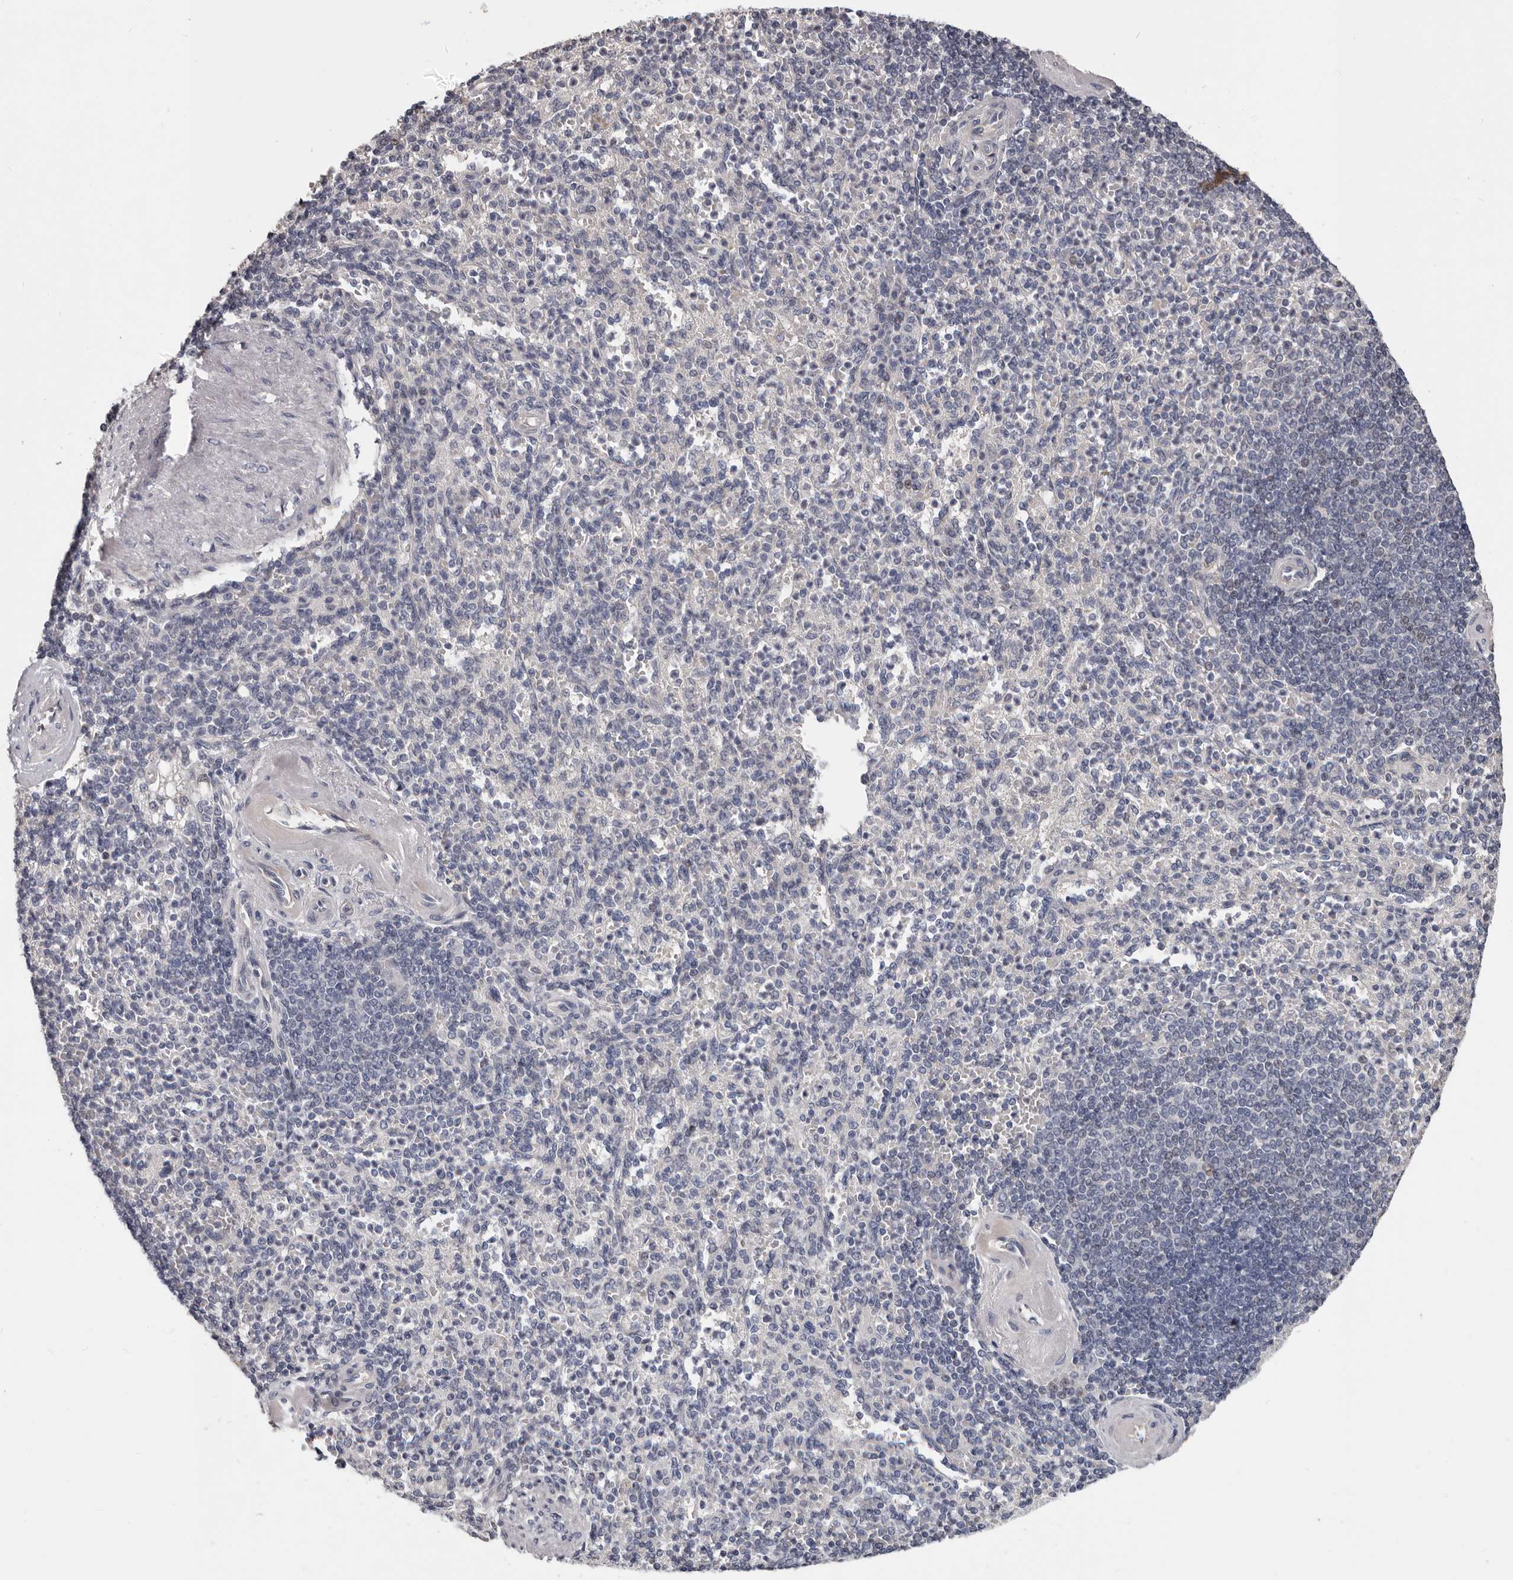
{"staining": {"intensity": "negative", "quantity": "none", "location": "none"}, "tissue": "spleen", "cell_type": "Cells in red pulp", "image_type": "normal", "snomed": [{"axis": "morphology", "description": "Normal tissue, NOS"}, {"axis": "topography", "description": "Spleen"}], "caption": "Immunohistochemical staining of normal spleen displays no significant staining in cells in red pulp. (DAB (3,3'-diaminobenzidine) IHC with hematoxylin counter stain).", "gene": "RNF217", "patient": {"sex": "female", "age": 74}}